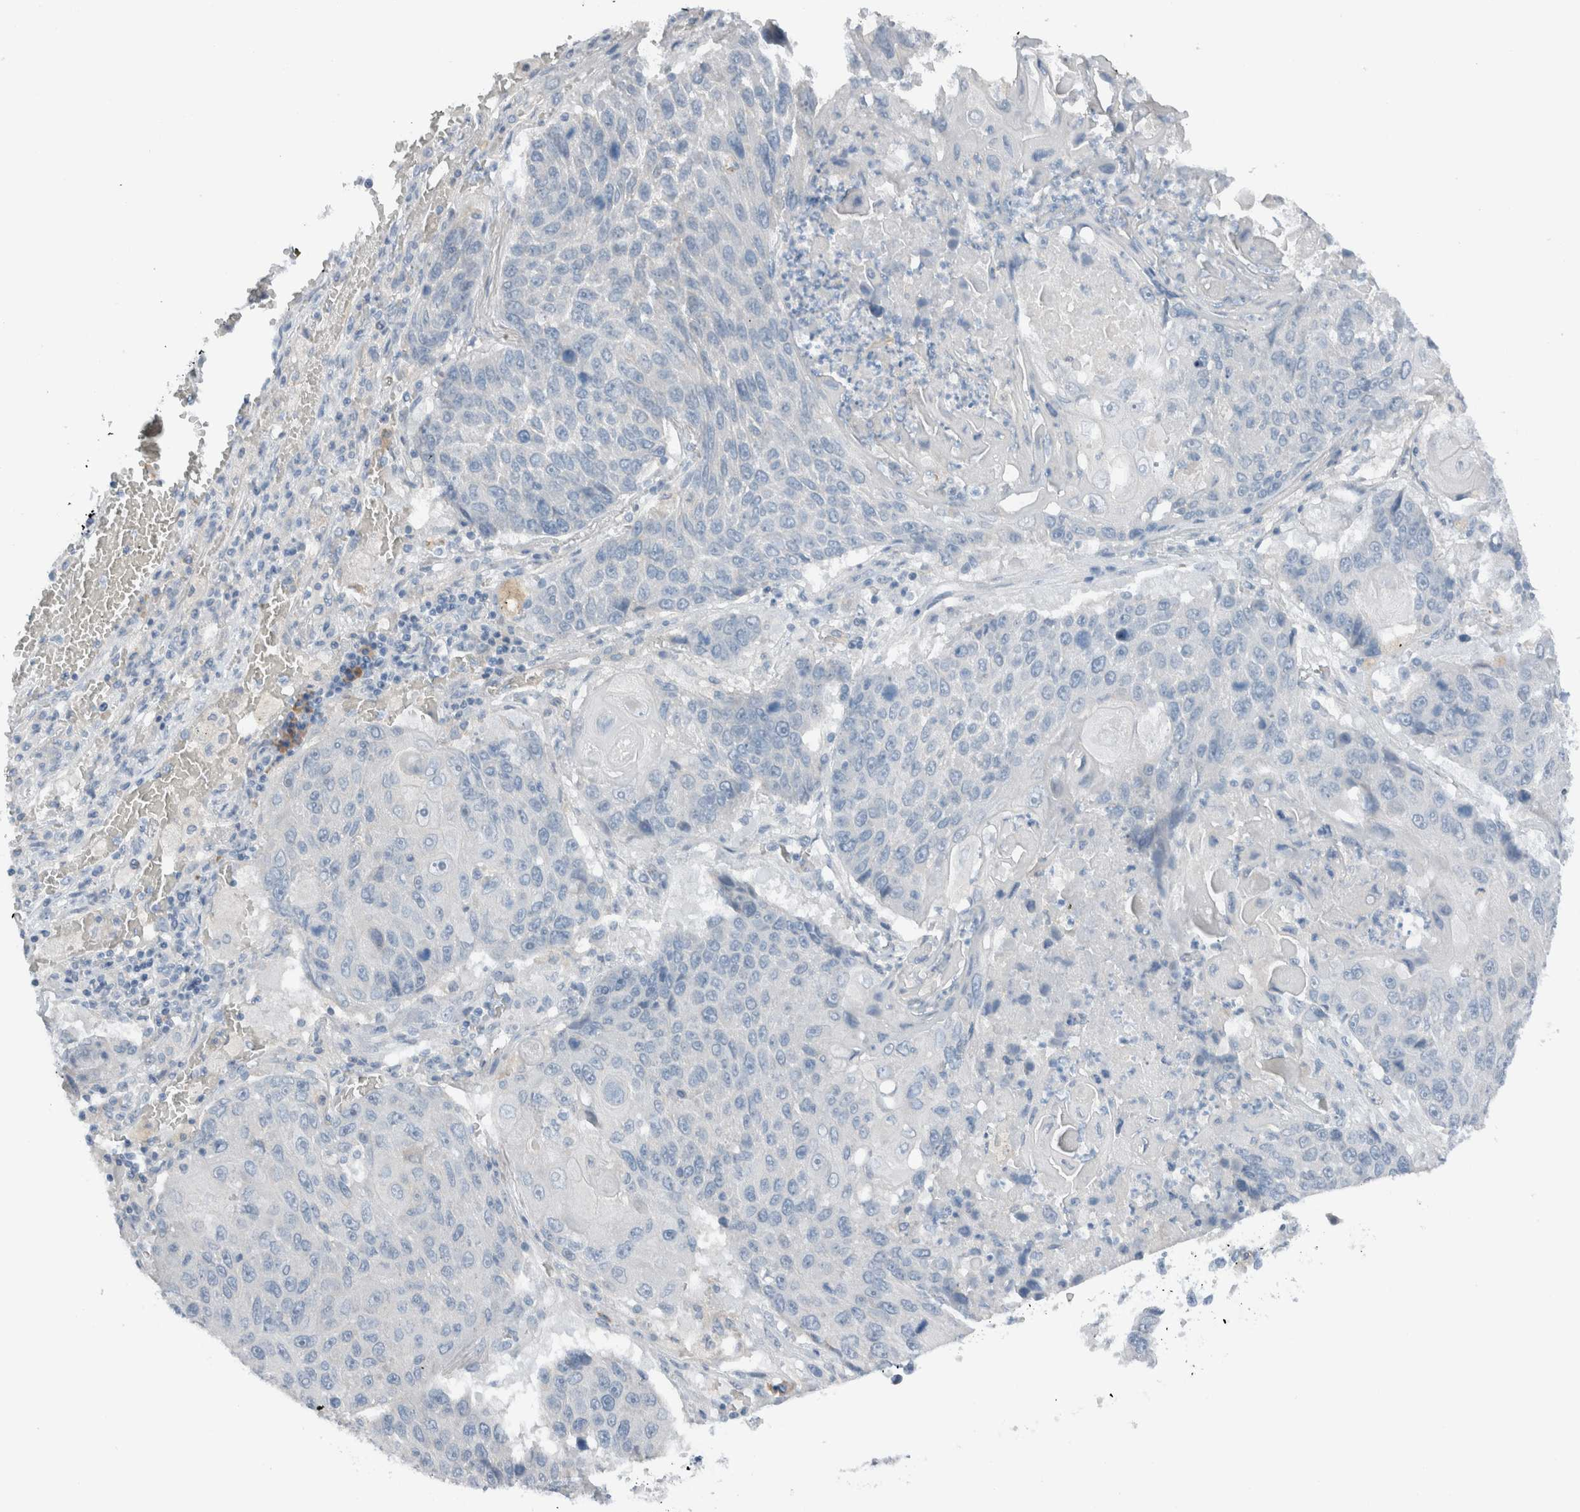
{"staining": {"intensity": "negative", "quantity": "none", "location": "none"}, "tissue": "lung cancer", "cell_type": "Tumor cells", "image_type": "cancer", "snomed": [{"axis": "morphology", "description": "Adenocarcinoma, NOS"}, {"axis": "topography", "description": "Lung"}], "caption": "A micrograph of lung cancer (adenocarcinoma) stained for a protein exhibits no brown staining in tumor cells. (Immunohistochemistry (ihc), brightfield microscopy, high magnification).", "gene": "DUOX1", "patient": {"sex": "male", "age": 64}}